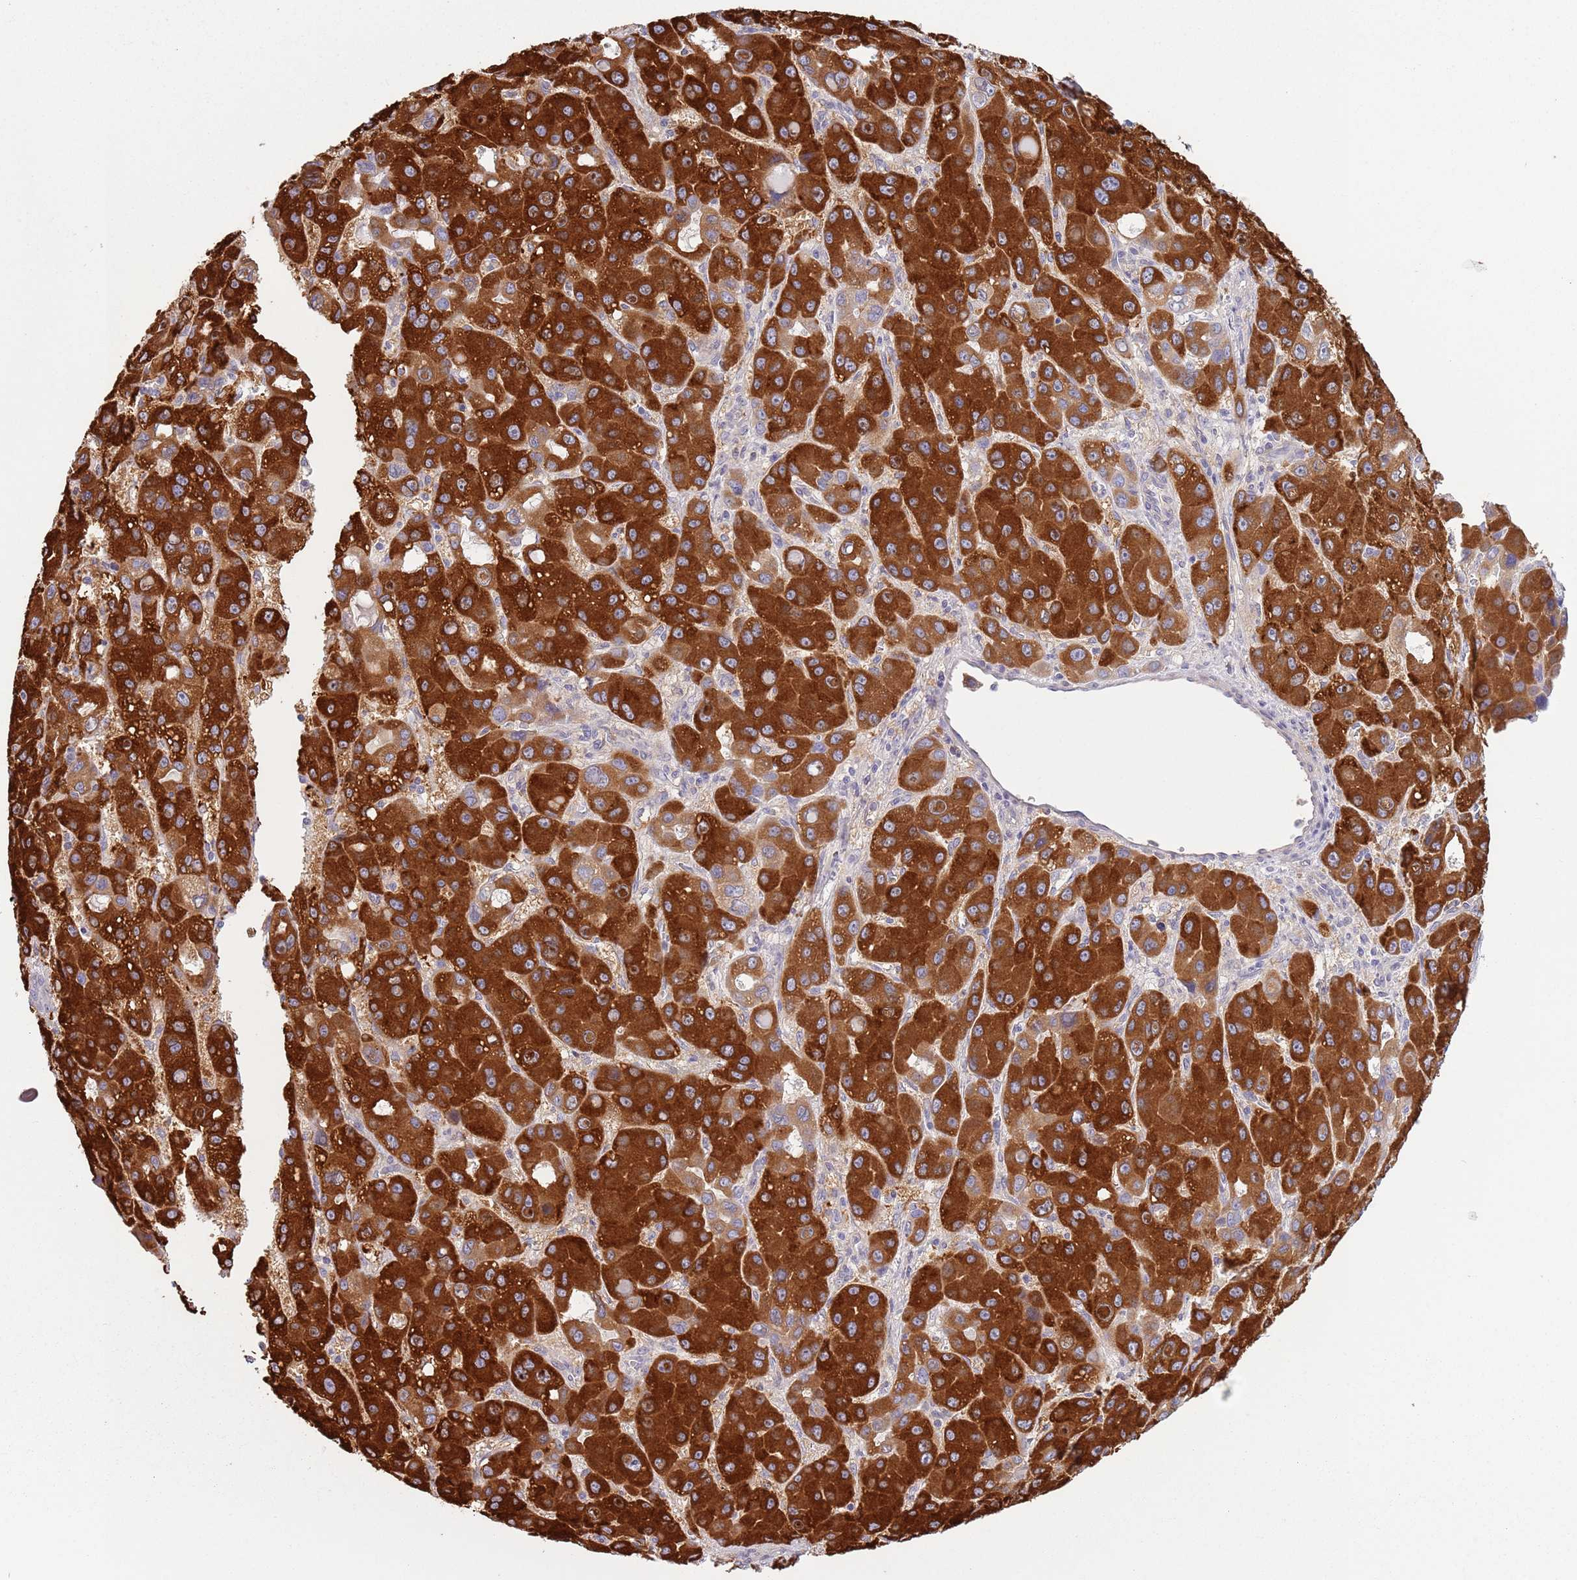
{"staining": {"intensity": "strong", "quantity": ">75%", "location": "cytoplasmic/membranous"}, "tissue": "liver cancer", "cell_type": "Tumor cells", "image_type": "cancer", "snomed": [{"axis": "morphology", "description": "Carcinoma, Hepatocellular, NOS"}, {"axis": "topography", "description": "Liver"}], "caption": "An image of human liver cancer (hepatocellular carcinoma) stained for a protein demonstrates strong cytoplasmic/membranous brown staining in tumor cells. (brown staining indicates protein expression, while blue staining denotes nuclei).", "gene": "COQ5", "patient": {"sex": "male", "age": 55}}